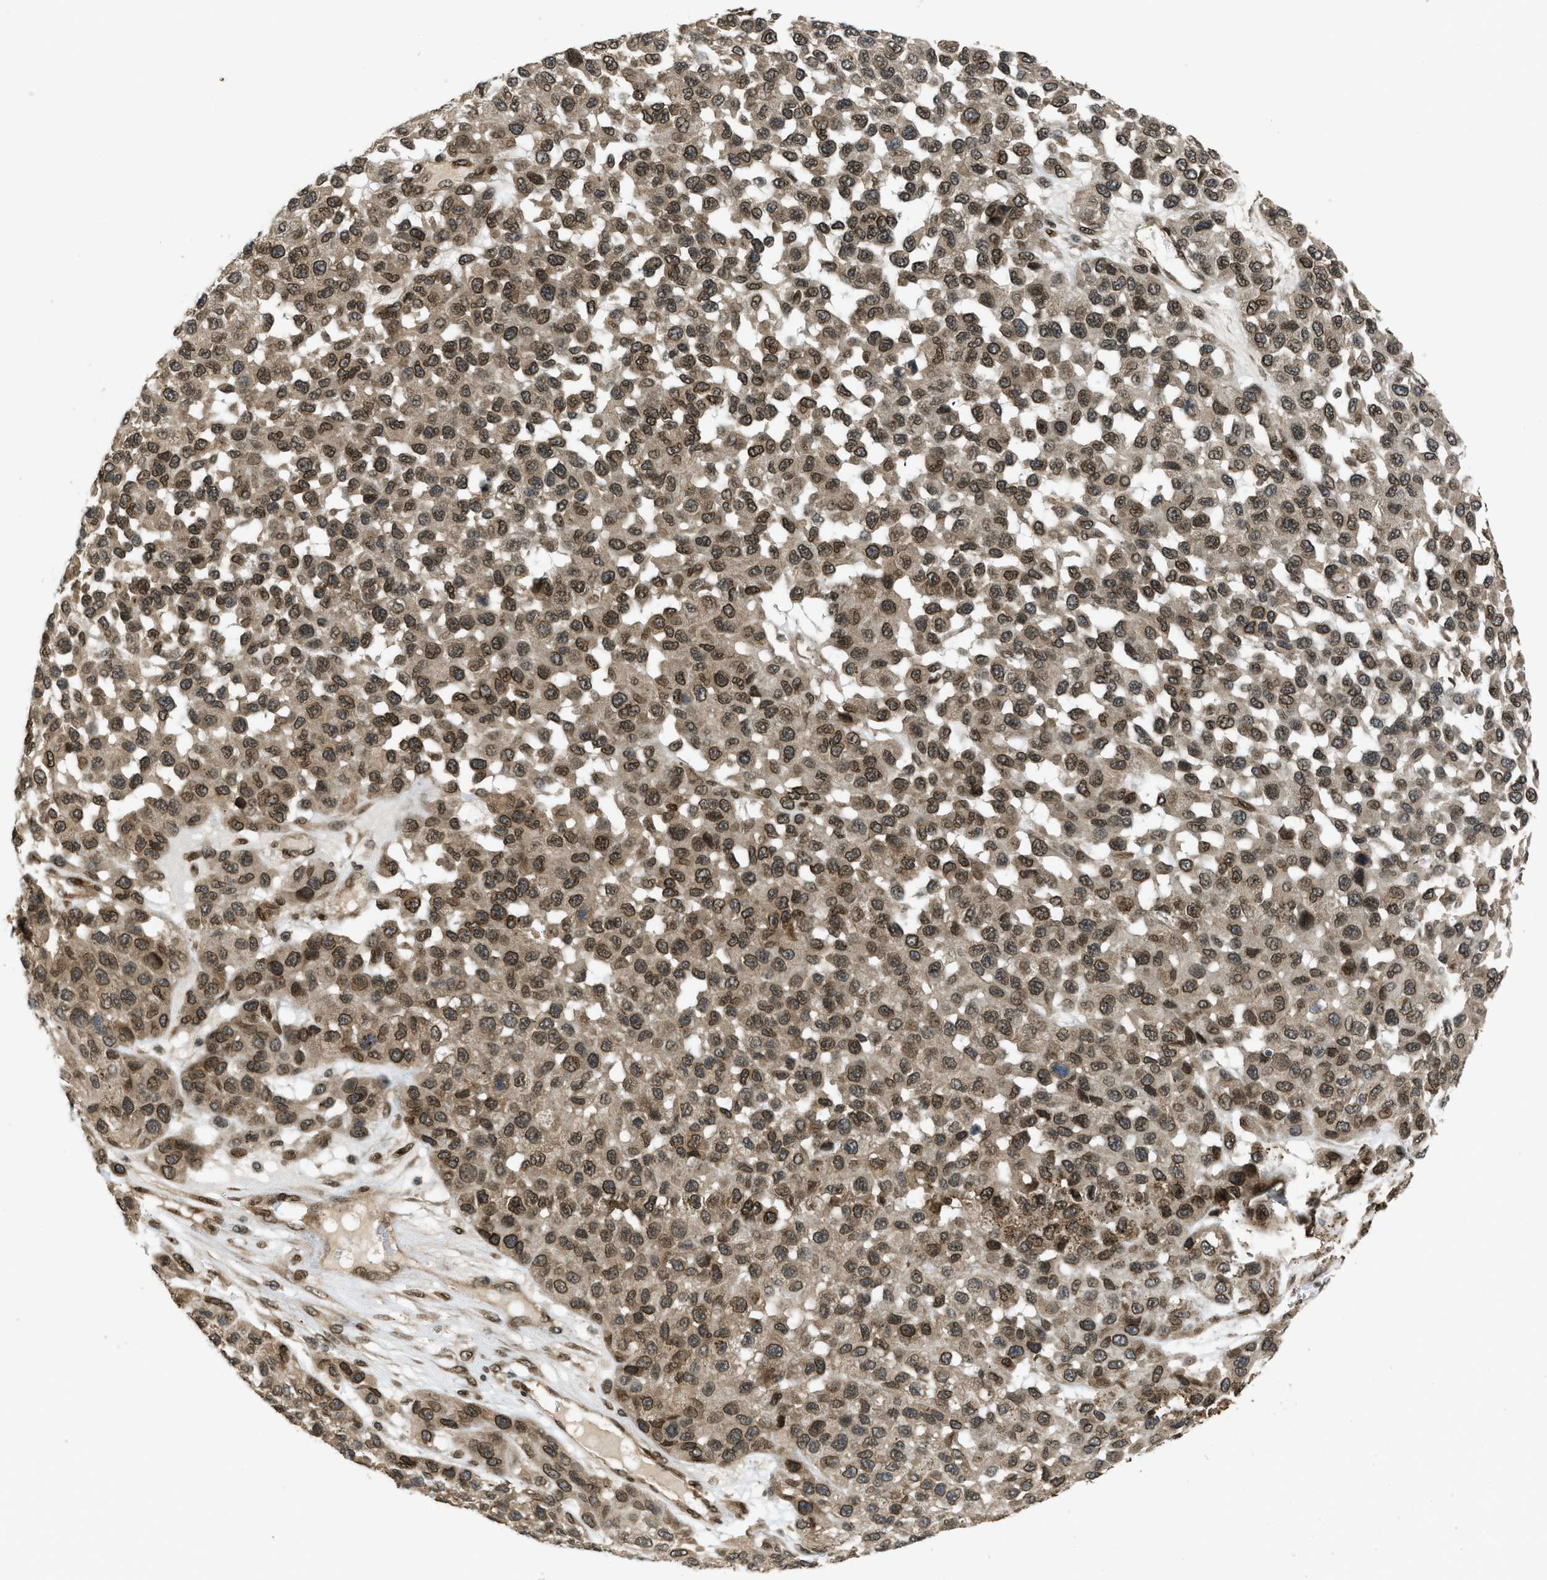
{"staining": {"intensity": "moderate", "quantity": ">75%", "location": "cytoplasmic/membranous,nuclear"}, "tissue": "melanoma", "cell_type": "Tumor cells", "image_type": "cancer", "snomed": [{"axis": "morphology", "description": "Malignant melanoma, NOS"}, {"axis": "topography", "description": "Skin"}], "caption": "Immunohistochemical staining of human melanoma displays moderate cytoplasmic/membranous and nuclear protein positivity in about >75% of tumor cells.", "gene": "SYNE1", "patient": {"sex": "male", "age": 62}}